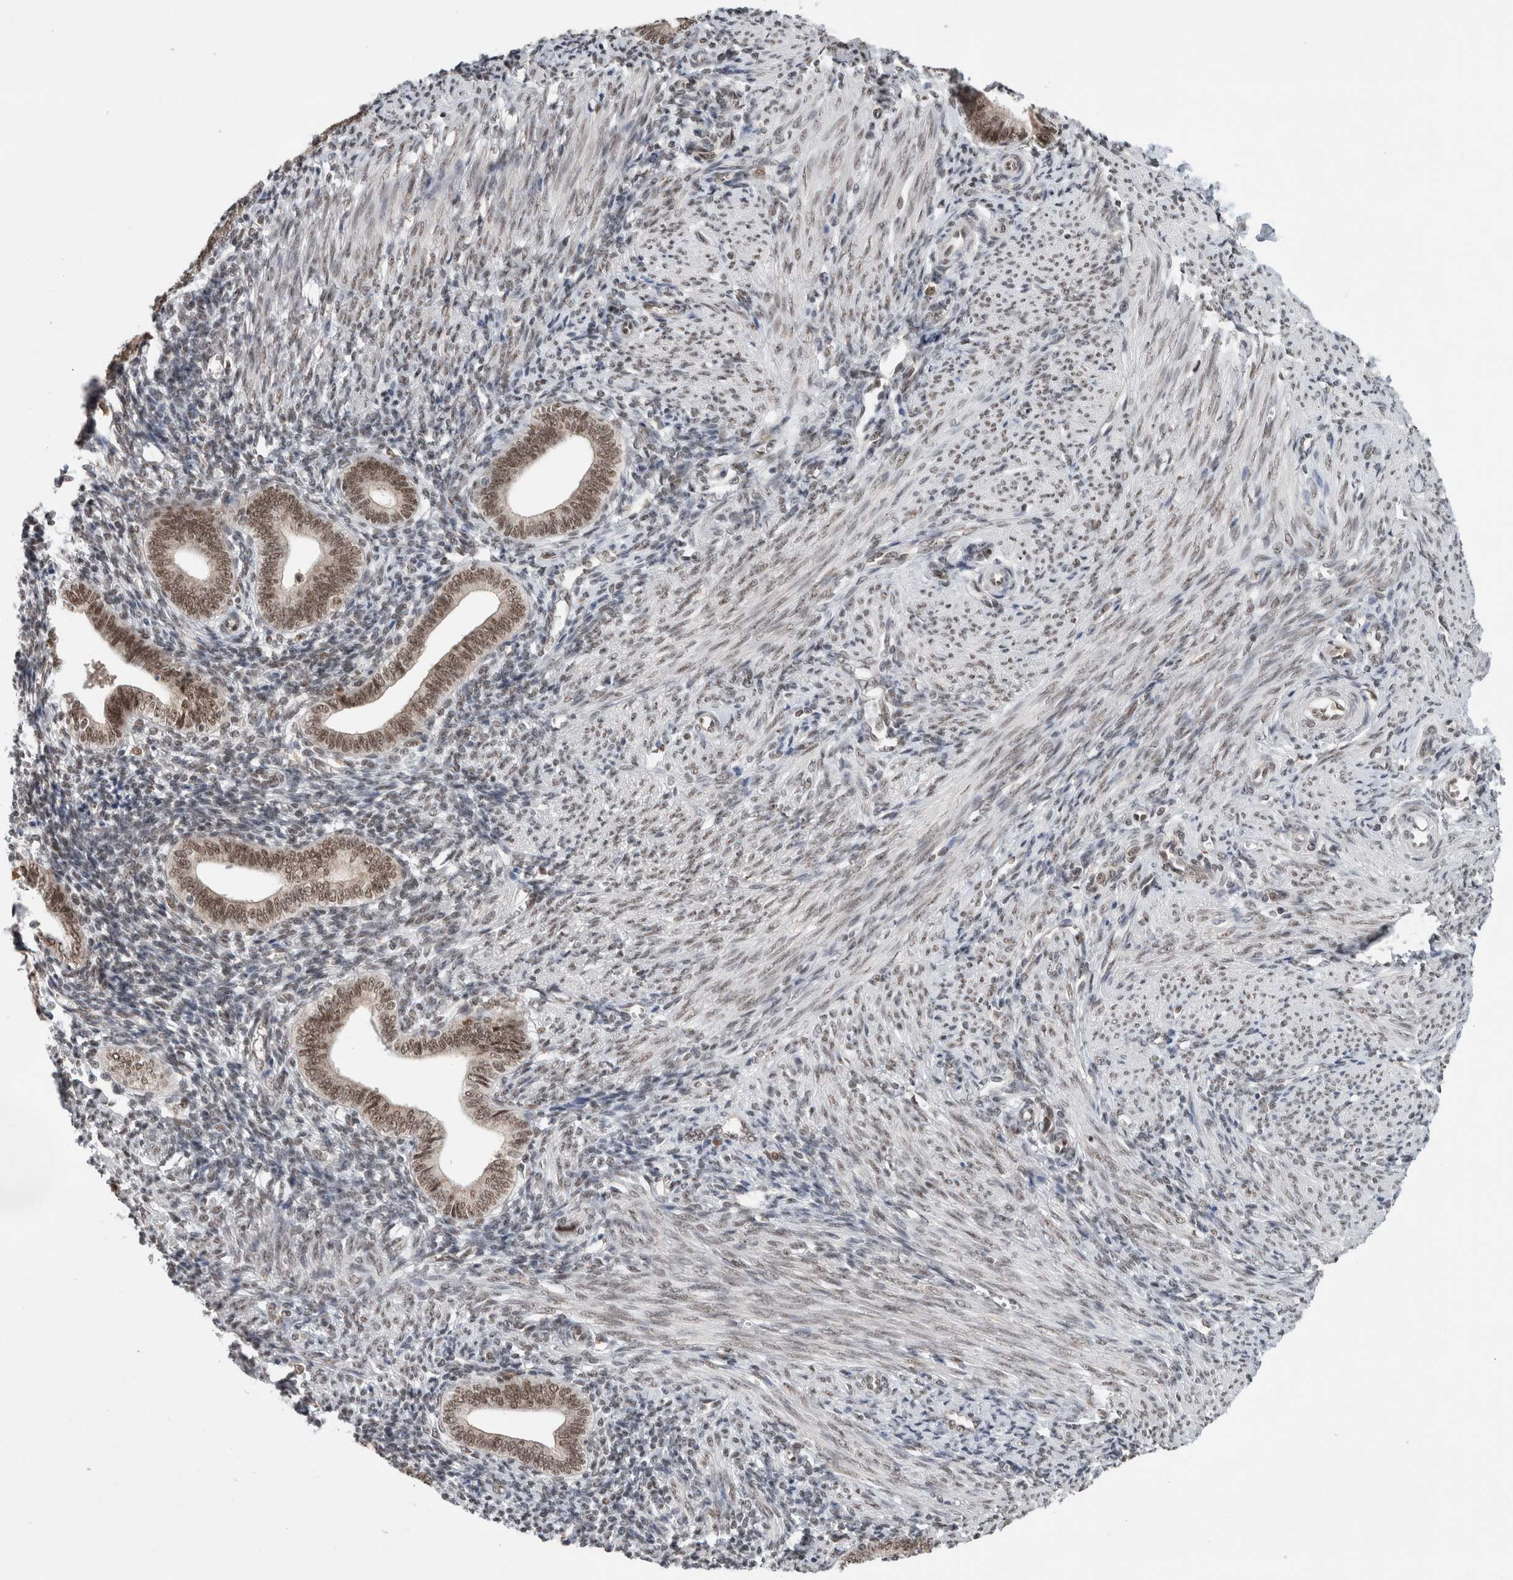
{"staining": {"intensity": "moderate", "quantity": "25%-75%", "location": "nuclear"}, "tissue": "endometrium", "cell_type": "Cells in endometrial stroma", "image_type": "normal", "snomed": [{"axis": "morphology", "description": "Normal tissue, NOS"}, {"axis": "topography", "description": "Uterus"}, {"axis": "topography", "description": "Endometrium"}], "caption": "Immunohistochemistry (IHC) micrograph of unremarkable endometrium: human endometrium stained using IHC shows medium levels of moderate protein expression localized specifically in the nuclear of cells in endometrial stroma, appearing as a nuclear brown color.", "gene": "NCAPG2", "patient": {"sex": "female", "age": 33}}